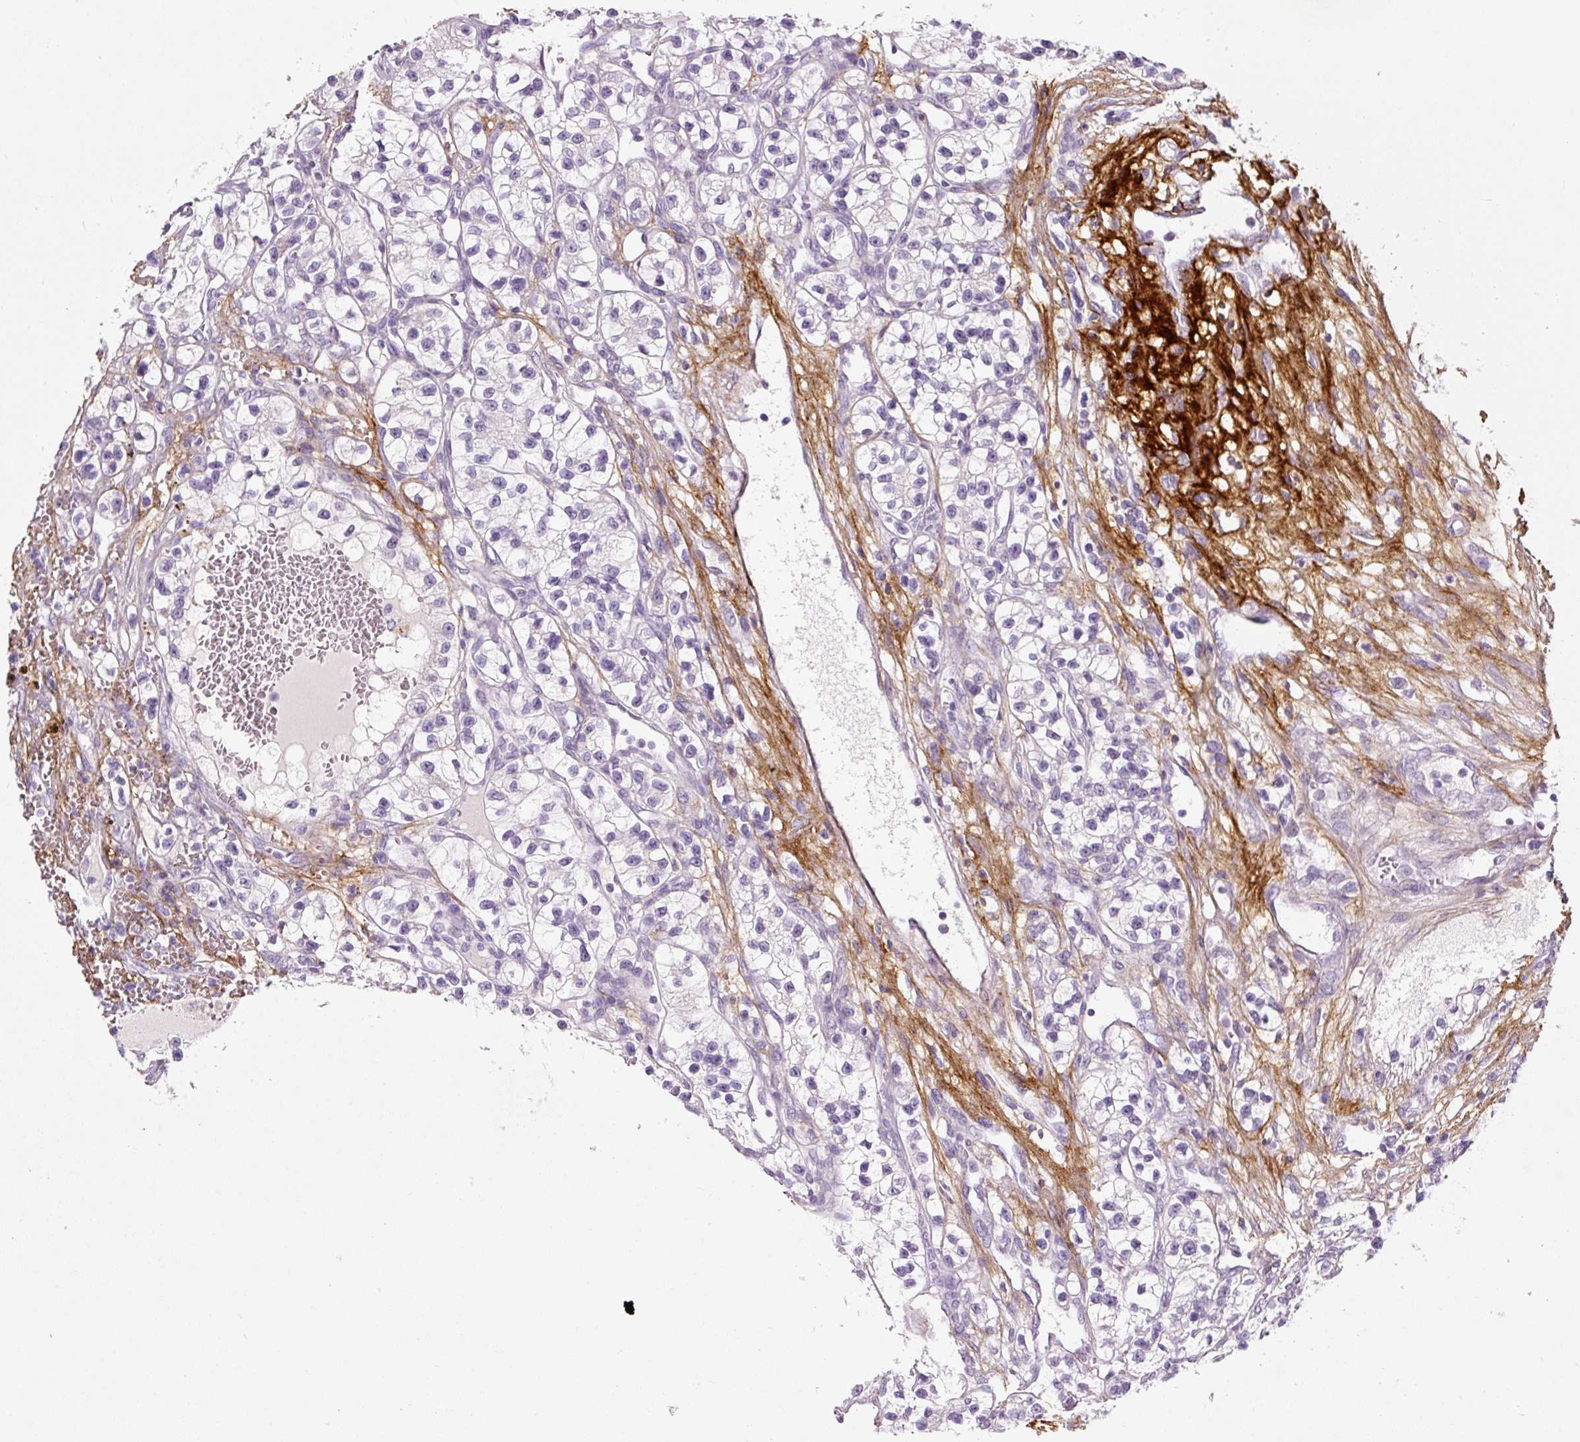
{"staining": {"intensity": "negative", "quantity": "none", "location": "none"}, "tissue": "renal cancer", "cell_type": "Tumor cells", "image_type": "cancer", "snomed": [{"axis": "morphology", "description": "Adenocarcinoma, NOS"}, {"axis": "topography", "description": "Kidney"}], "caption": "Renal adenocarcinoma was stained to show a protein in brown. There is no significant positivity in tumor cells.", "gene": "FBN1", "patient": {"sex": "female", "age": 57}}